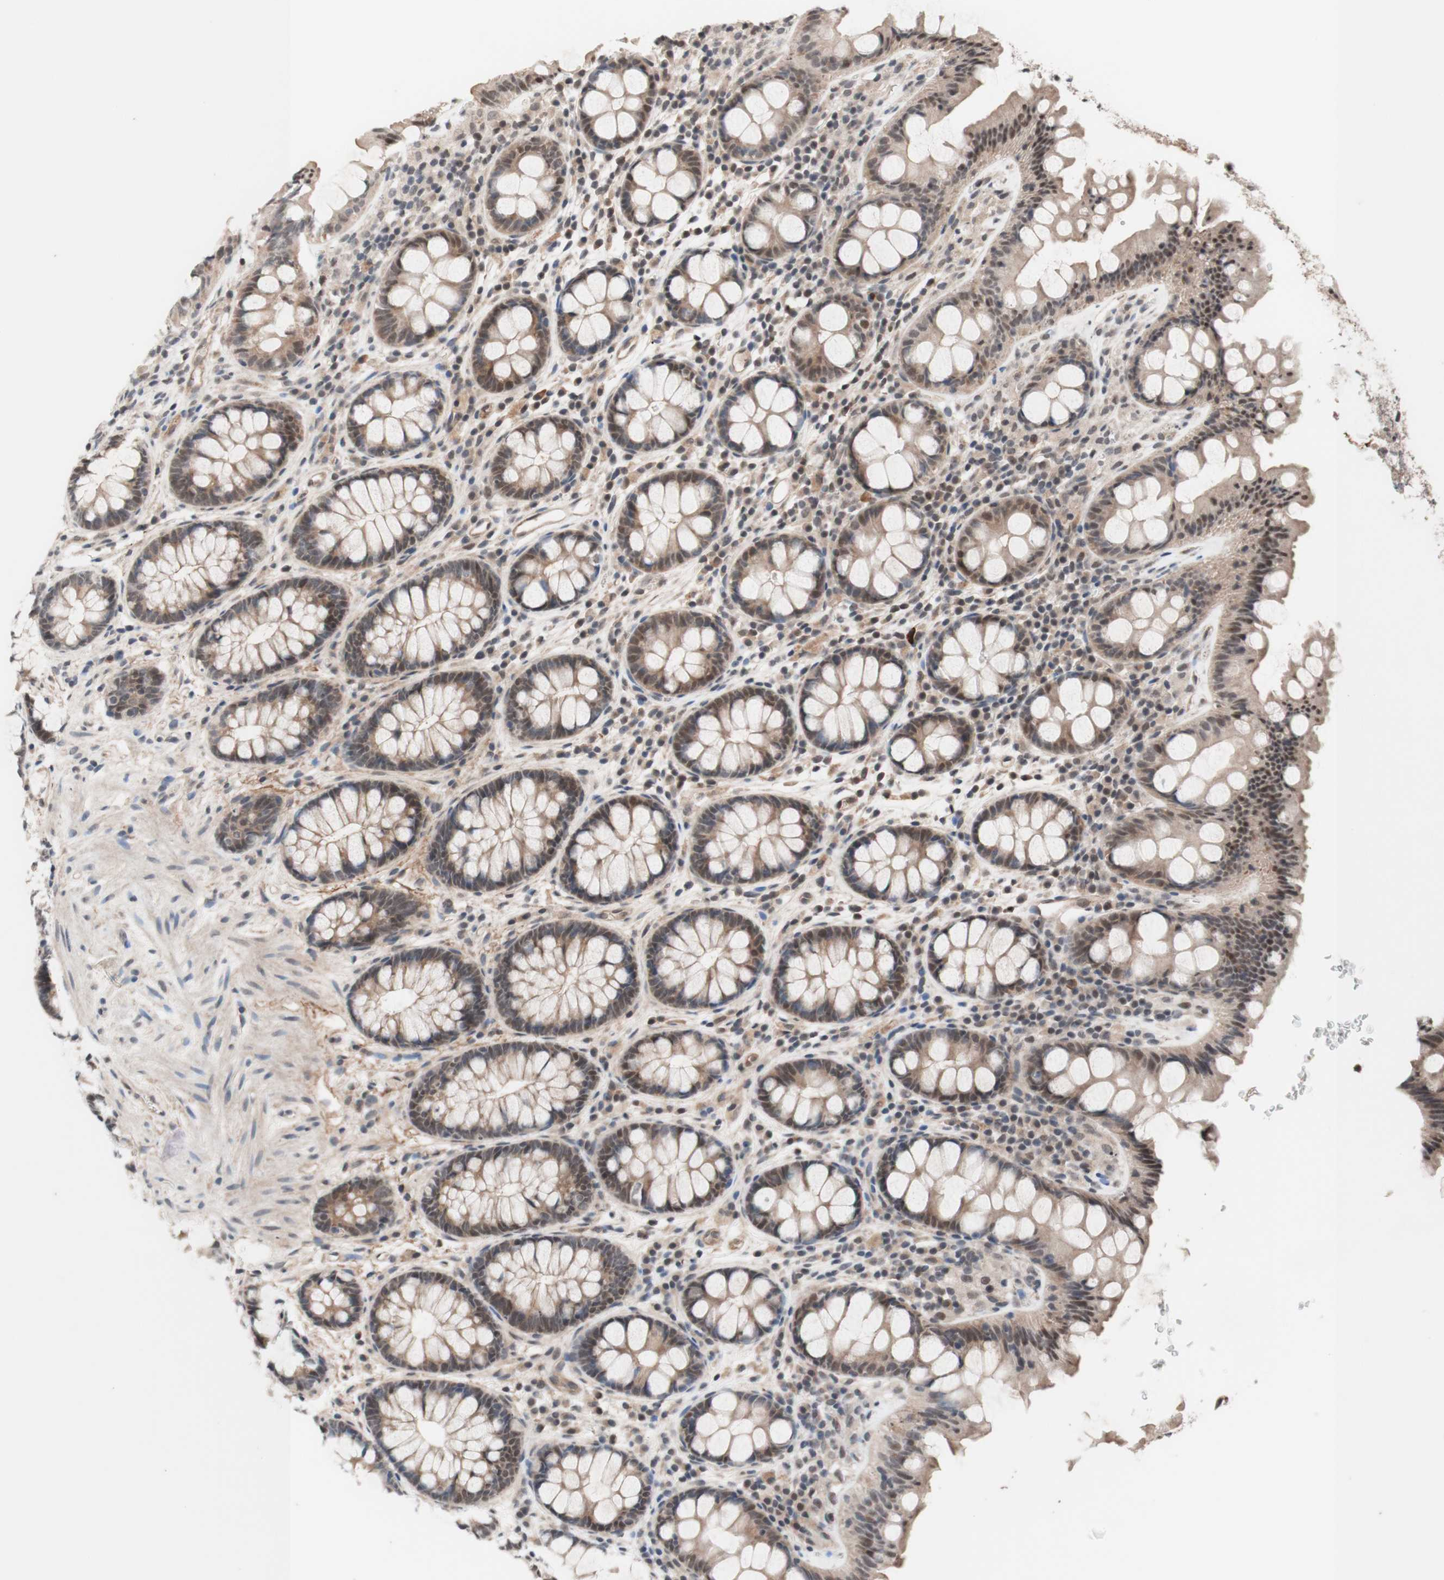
{"staining": {"intensity": "moderate", "quantity": ">75%", "location": "cytoplasmic/membranous"}, "tissue": "colon", "cell_type": "Endothelial cells", "image_type": "normal", "snomed": [{"axis": "morphology", "description": "Normal tissue, NOS"}, {"axis": "topography", "description": "Colon"}], "caption": "Protein expression analysis of benign colon shows moderate cytoplasmic/membranous staining in approximately >75% of endothelial cells. (brown staining indicates protein expression, while blue staining denotes nuclei).", "gene": "CD55", "patient": {"sex": "female", "age": 80}}